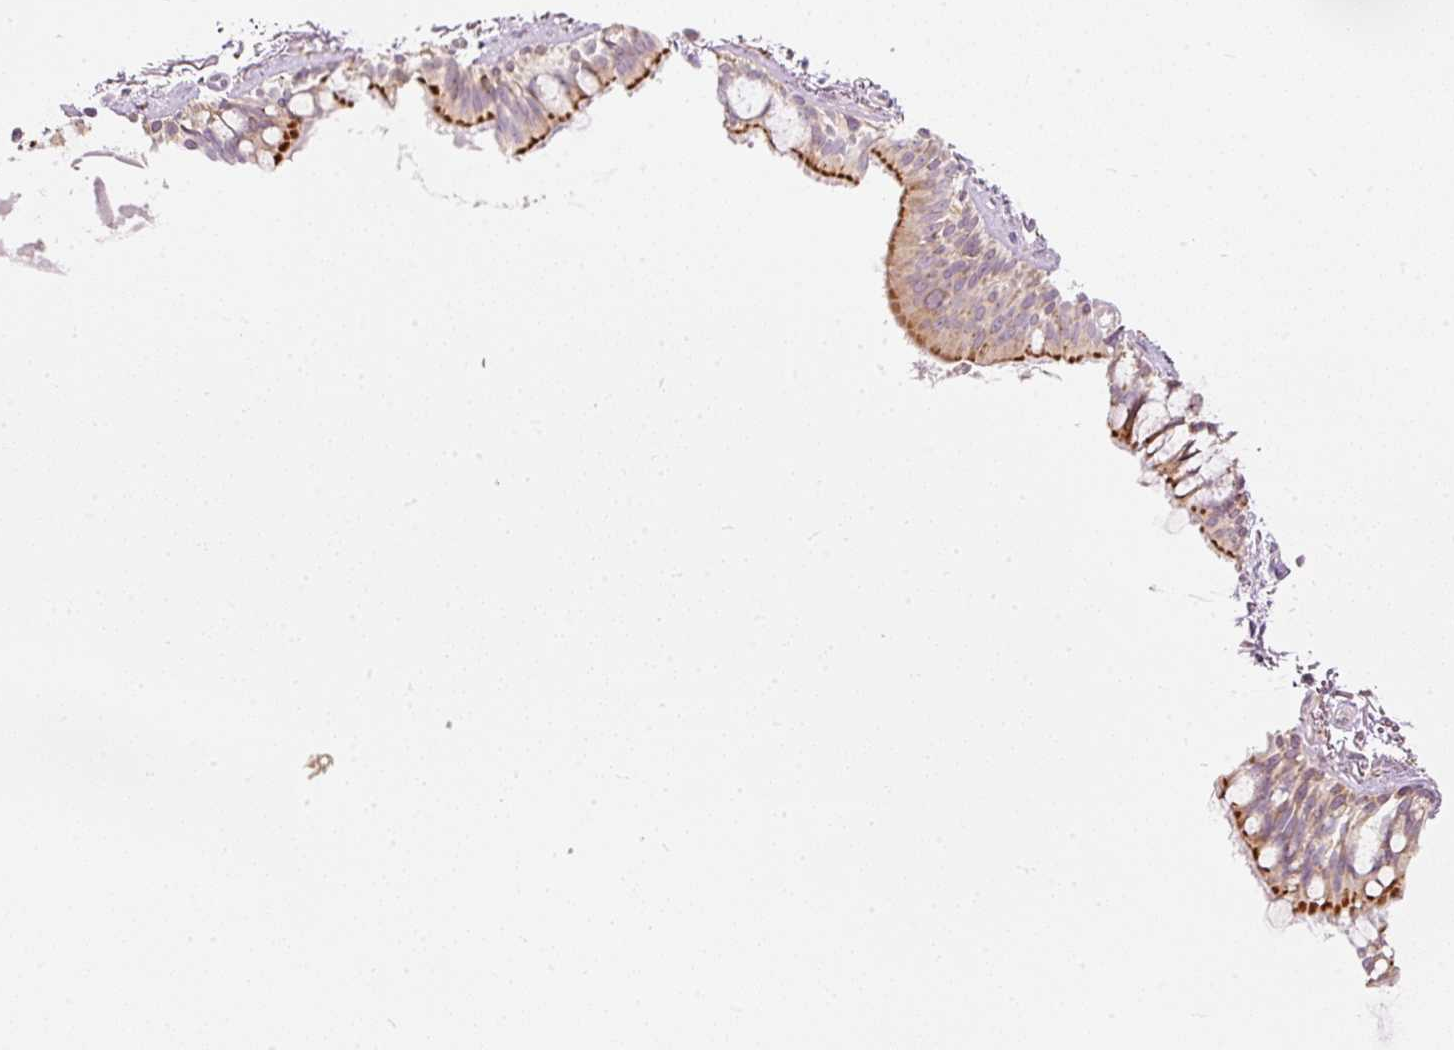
{"staining": {"intensity": "strong", "quantity": "25%-75%", "location": "cytoplasmic/membranous"}, "tissue": "bronchus", "cell_type": "Respiratory epithelial cells", "image_type": "normal", "snomed": [{"axis": "morphology", "description": "Normal tissue, NOS"}, {"axis": "topography", "description": "Bronchus"}], "caption": "An immunohistochemistry (IHC) image of normal tissue is shown. Protein staining in brown highlights strong cytoplasmic/membranous positivity in bronchus within respiratory epithelial cells.", "gene": "SNAPC5", "patient": {"sex": "male", "age": 70}}